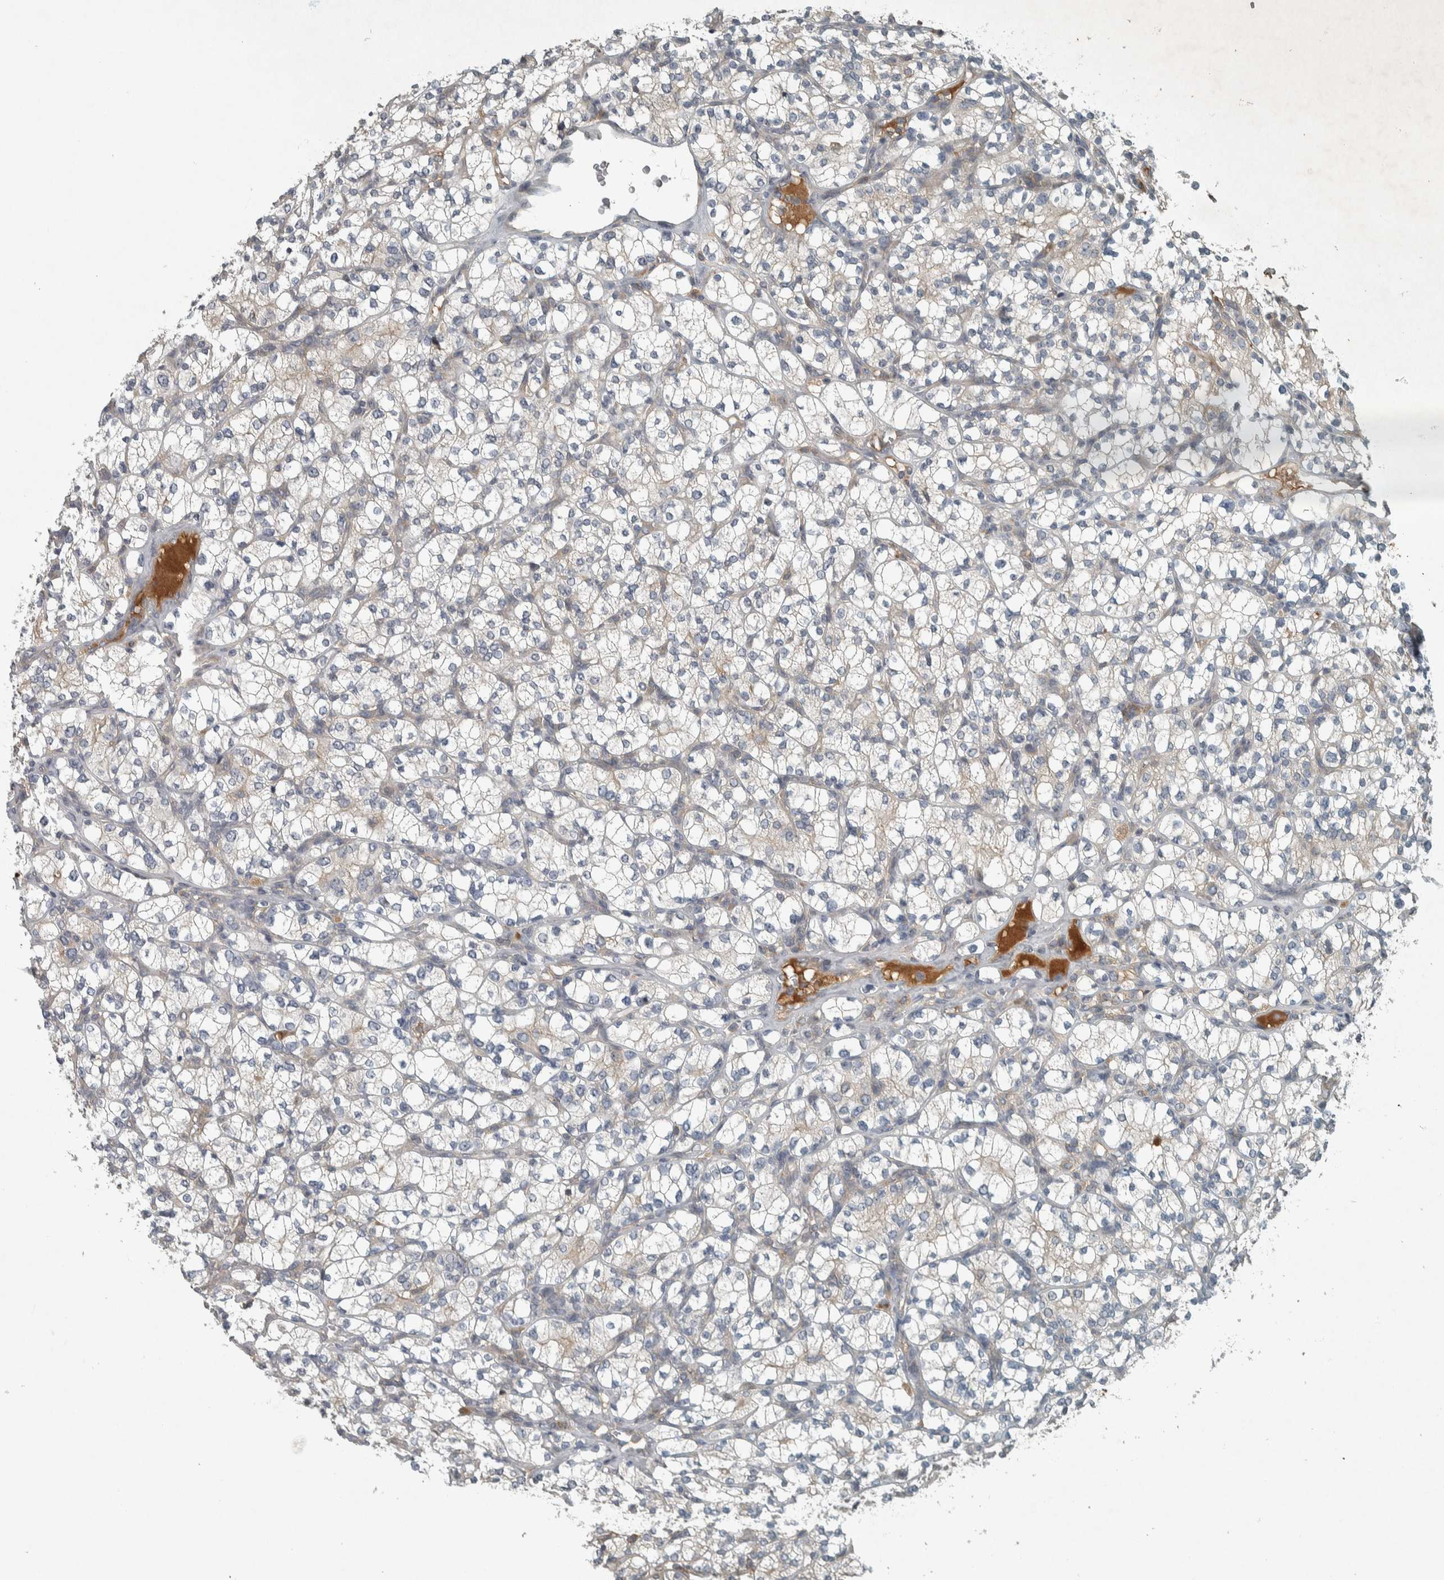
{"staining": {"intensity": "weak", "quantity": "<25%", "location": "cytoplasmic/membranous"}, "tissue": "renal cancer", "cell_type": "Tumor cells", "image_type": "cancer", "snomed": [{"axis": "morphology", "description": "Adenocarcinoma, NOS"}, {"axis": "topography", "description": "Kidney"}], "caption": "An image of renal cancer (adenocarcinoma) stained for a protein exhibits no brown staining in tumor cells.", "gene": "CLCN2", "patient": {"sex": "male", "age": 77}}